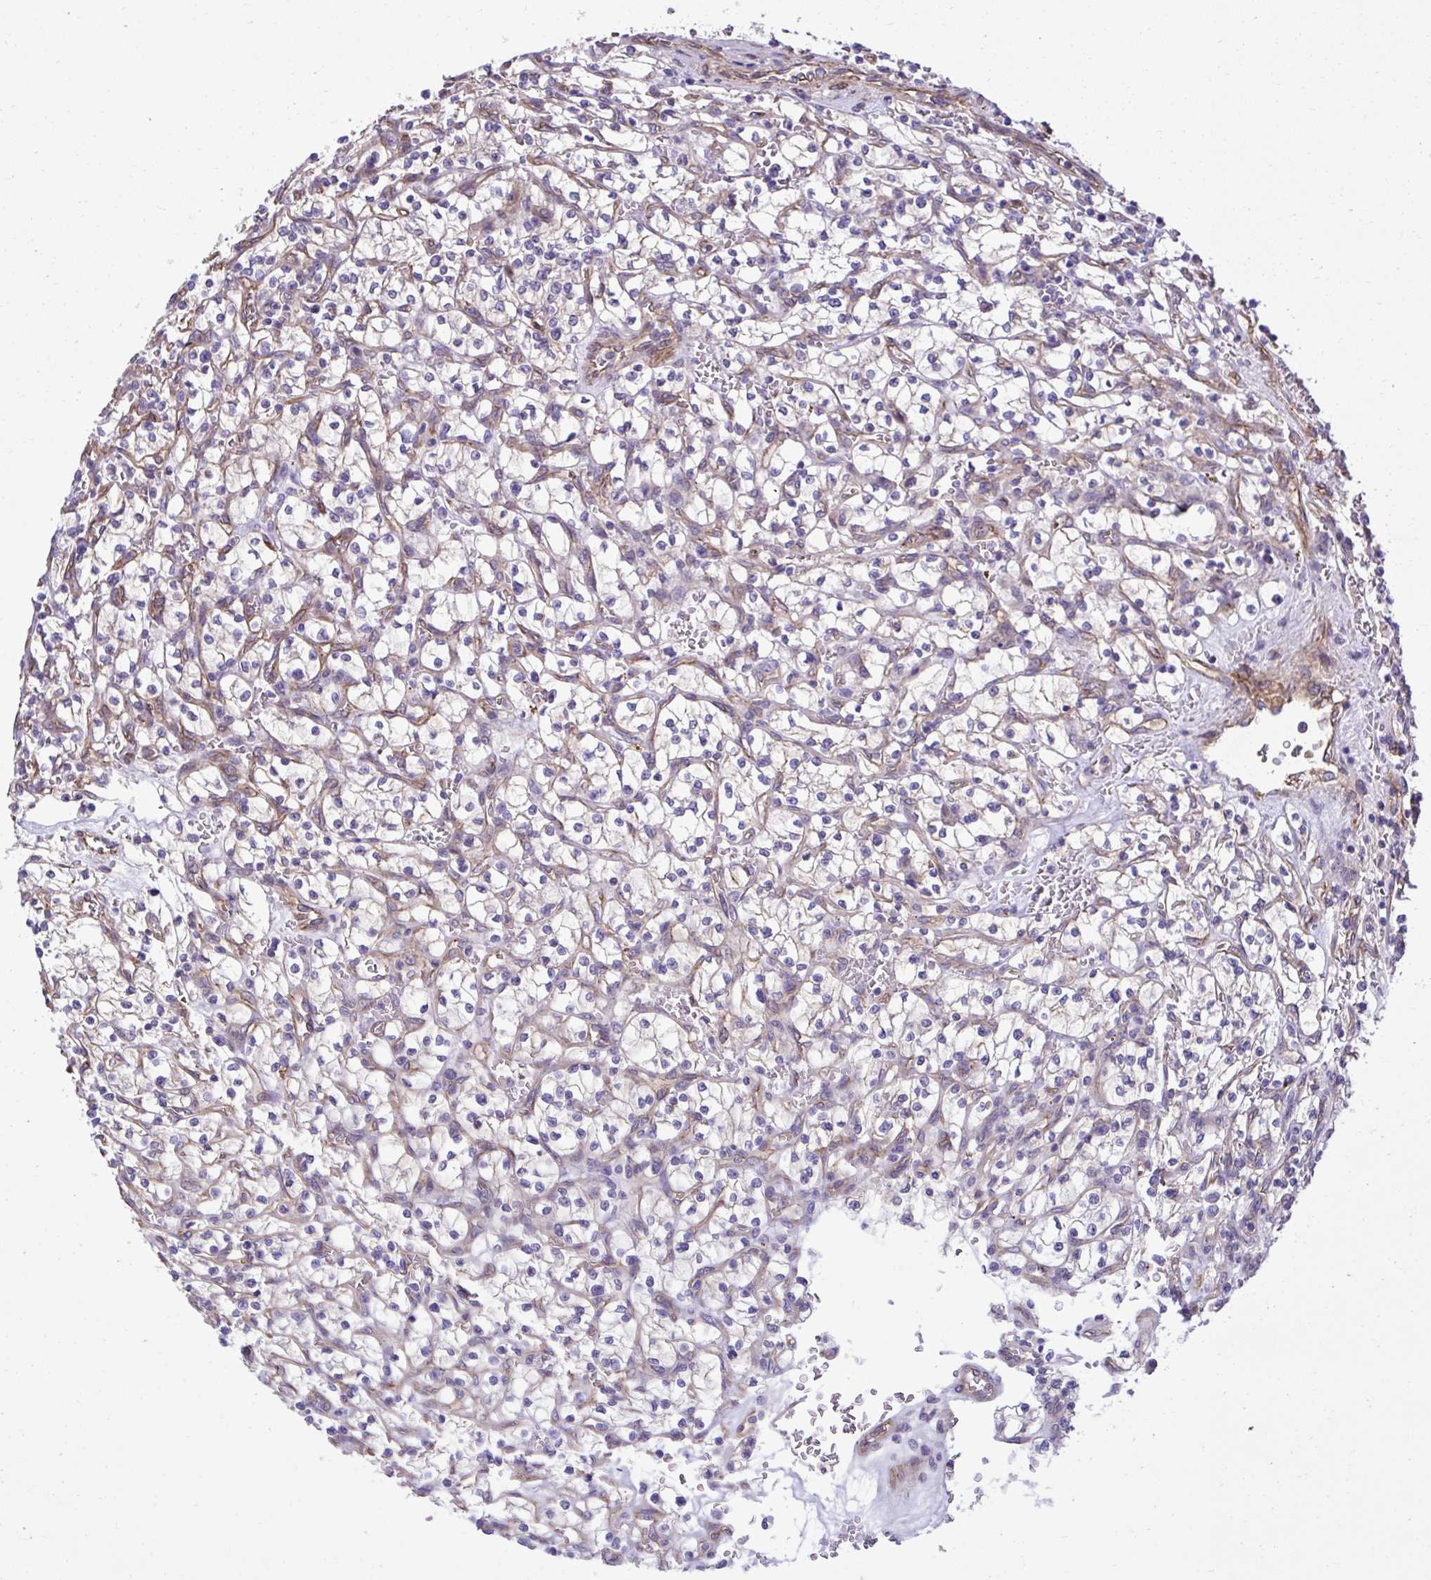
{"staining": {"intensity": "weak", "quantity": "<25%", "location": "cytoplasmic/membranous"}, "tissue": "renal cancer", "cell_type": "Tumor cells", "image_type": "cancer", "snomed": [{"axis": "morphology", "description": "Adenocarcinoma, NOS"}, {"axis": "topography", "description": "Kidney"}], "caption": "A micrograph of renal cancer (adenocarcinoma) stained for a protein exhibits no brown staining in tumor cells.", "gene": "TRIM52", "patient": {"sex": "female", "age": 64}}